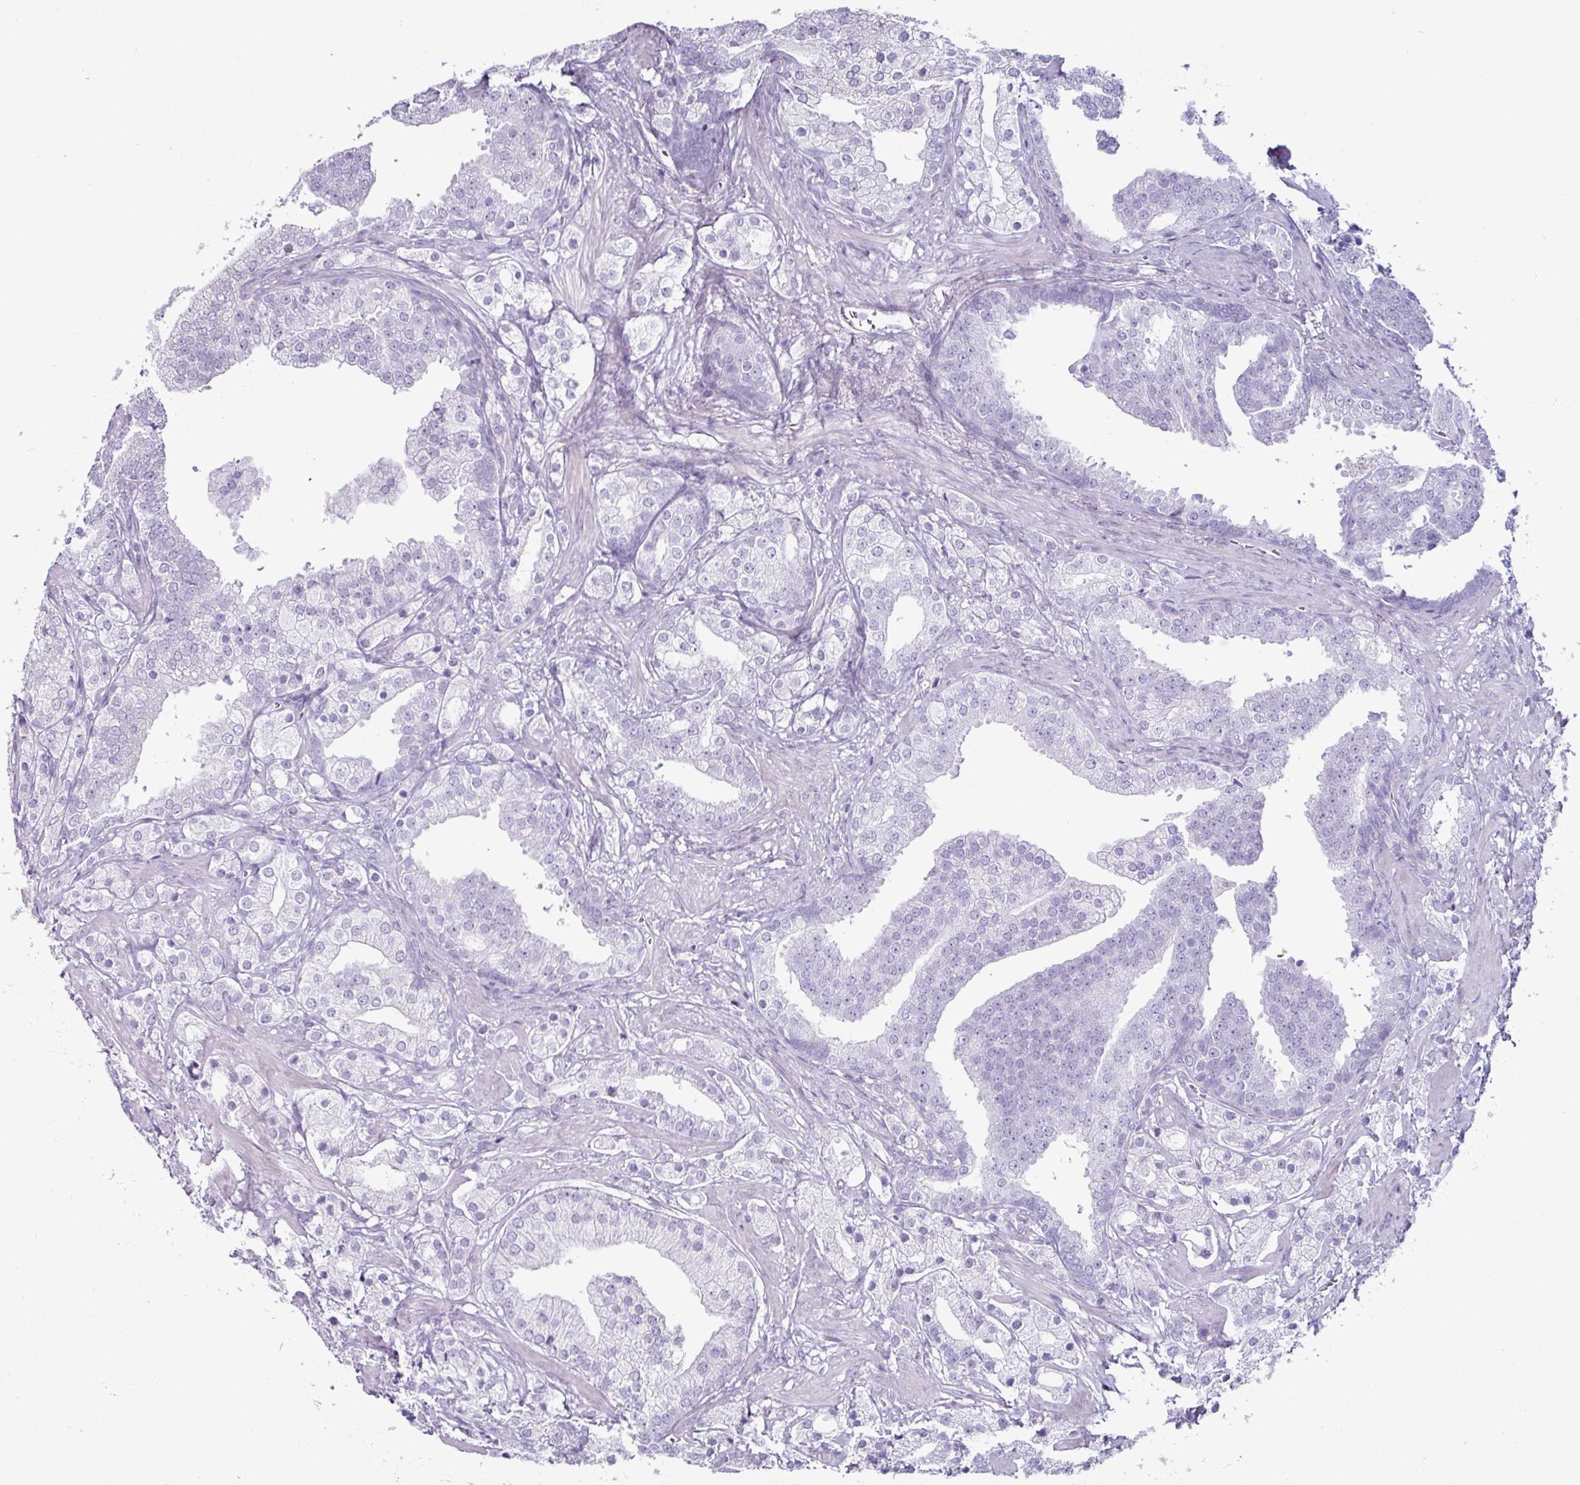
{"staining": {"intensity": "negative", "quantity": "none", "location": "none"}, "tissue": "prostate cancer", "cell_type": "Tumor cells", "image_type": "cancer", "snomed": [{"axis": "morphology", "description": "Adenocarcinoma, High grade"}, {"axis": "topography", "description": "Prostate"}], "caption": "IHC of prostate cancer displays no expression in tumor cells.", "gene": "CLCA1", "patient": {"sex": "male", "age": 50}}